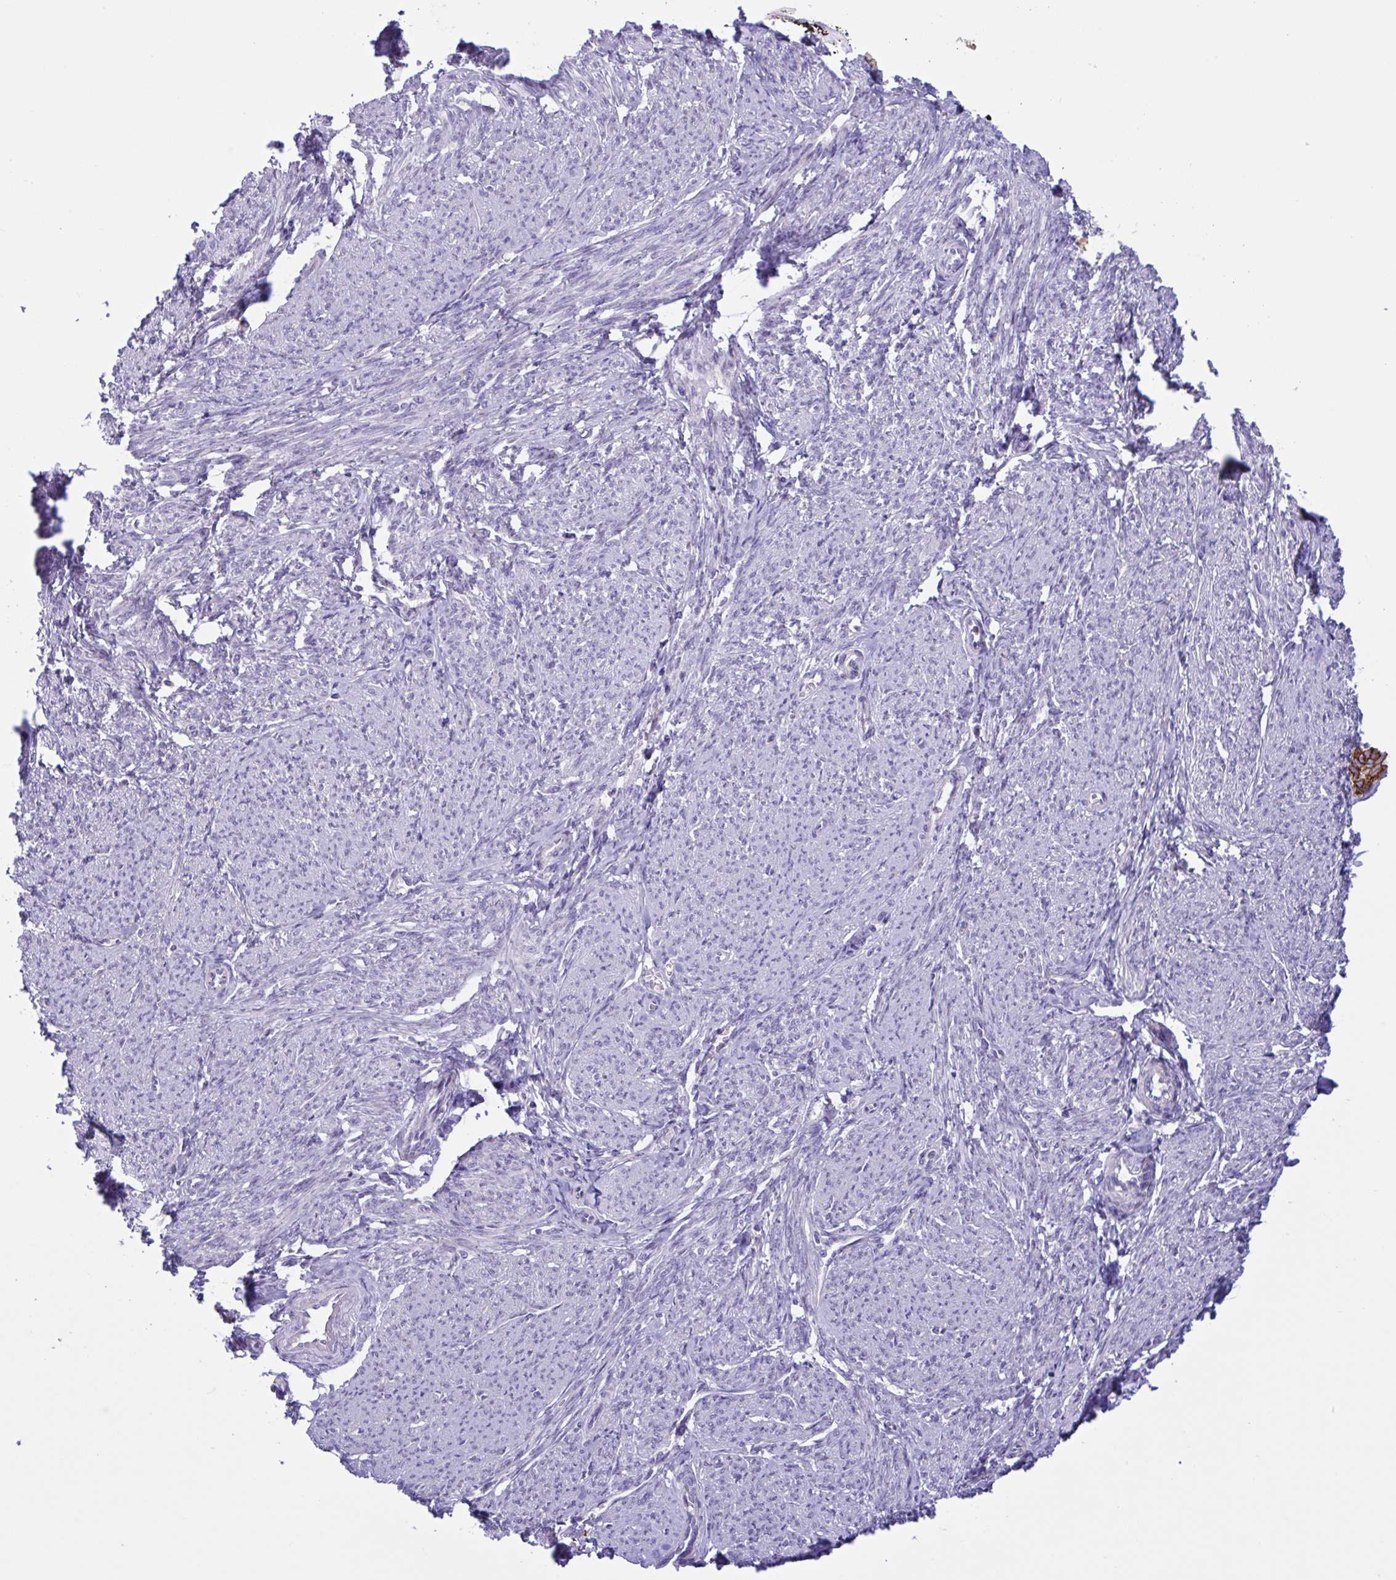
{"staining": {"intensity": "negative", "quantity": "none", "location": "none"}, "tissue": "smooth muscle", "cell_type": "Smooth muscle cells", "image_type": "normal", "snomed": [{"axis": "morphology", "description": "Normal tissue, NOS"}, {"axis": "topography", "description": "Smooth muscle"}], "caption": "An immunohistochemistry micrograph of unremarkable smooth muscle is shown. There is no staining in smooth muscle cells of smooth muscle.", "gene": "DSC3", "patient": {"sex": "female", "age": 65}}